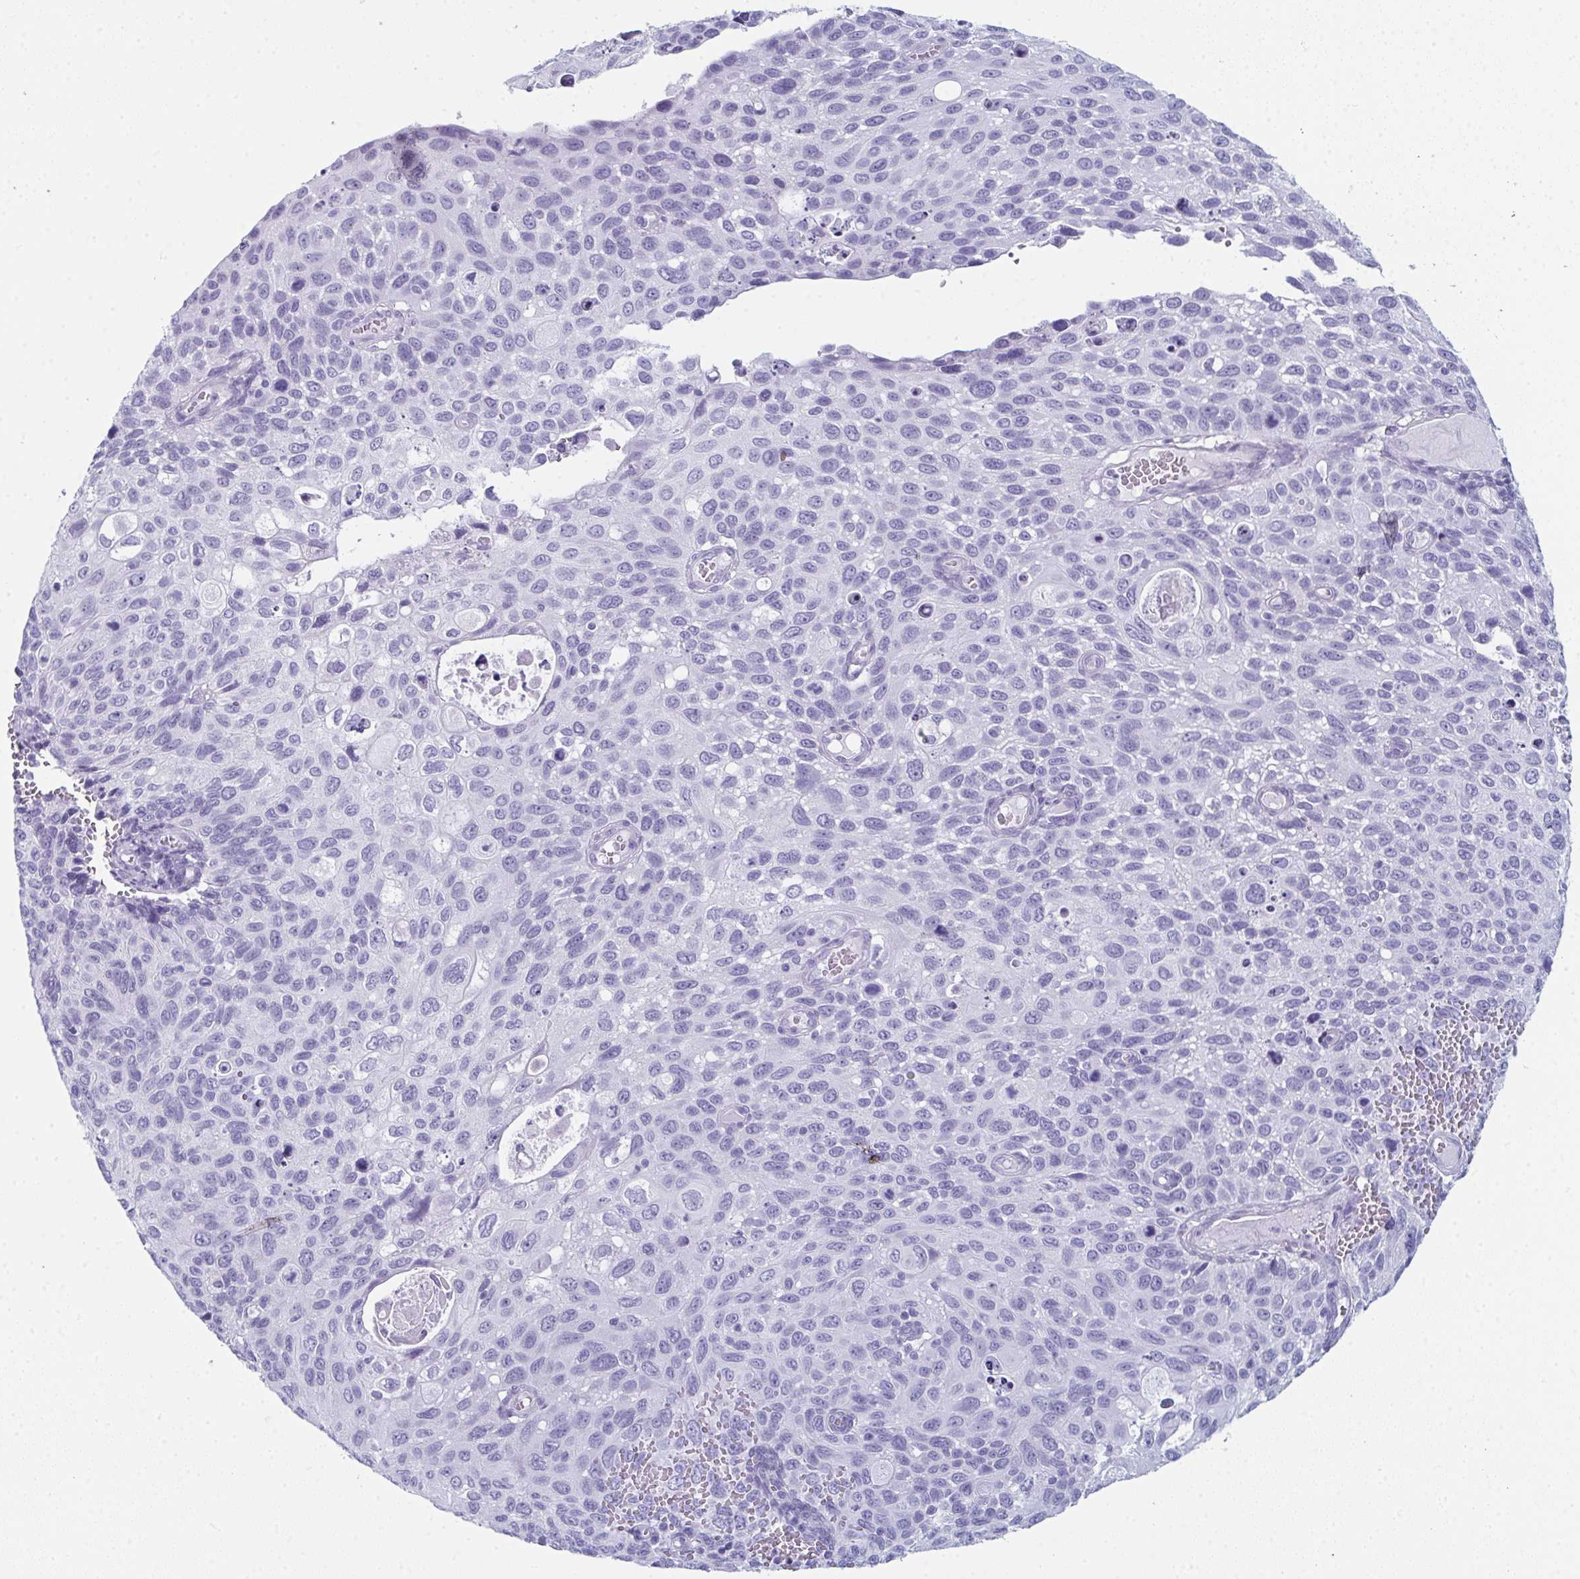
{"staining": {"intensity": "negative", "quantity": "none", "location": "none"}, "tissue": "cervical cancer", "cell_type": "Tumor cells", "image_type": "cancer", "snomed": [{"axis": "morphology", "description": "Squamous cell carcinoma, NOS"}, {"axis": "topography", "description": "Cervix"}], "caption": "Cervical squamous cell carcinoma stained for a protein using immunohistochemistry (IHC) displays no positivity tumor cells.", "gene": "ENKUR", "patient": {"sex": "female", "age": 70}}